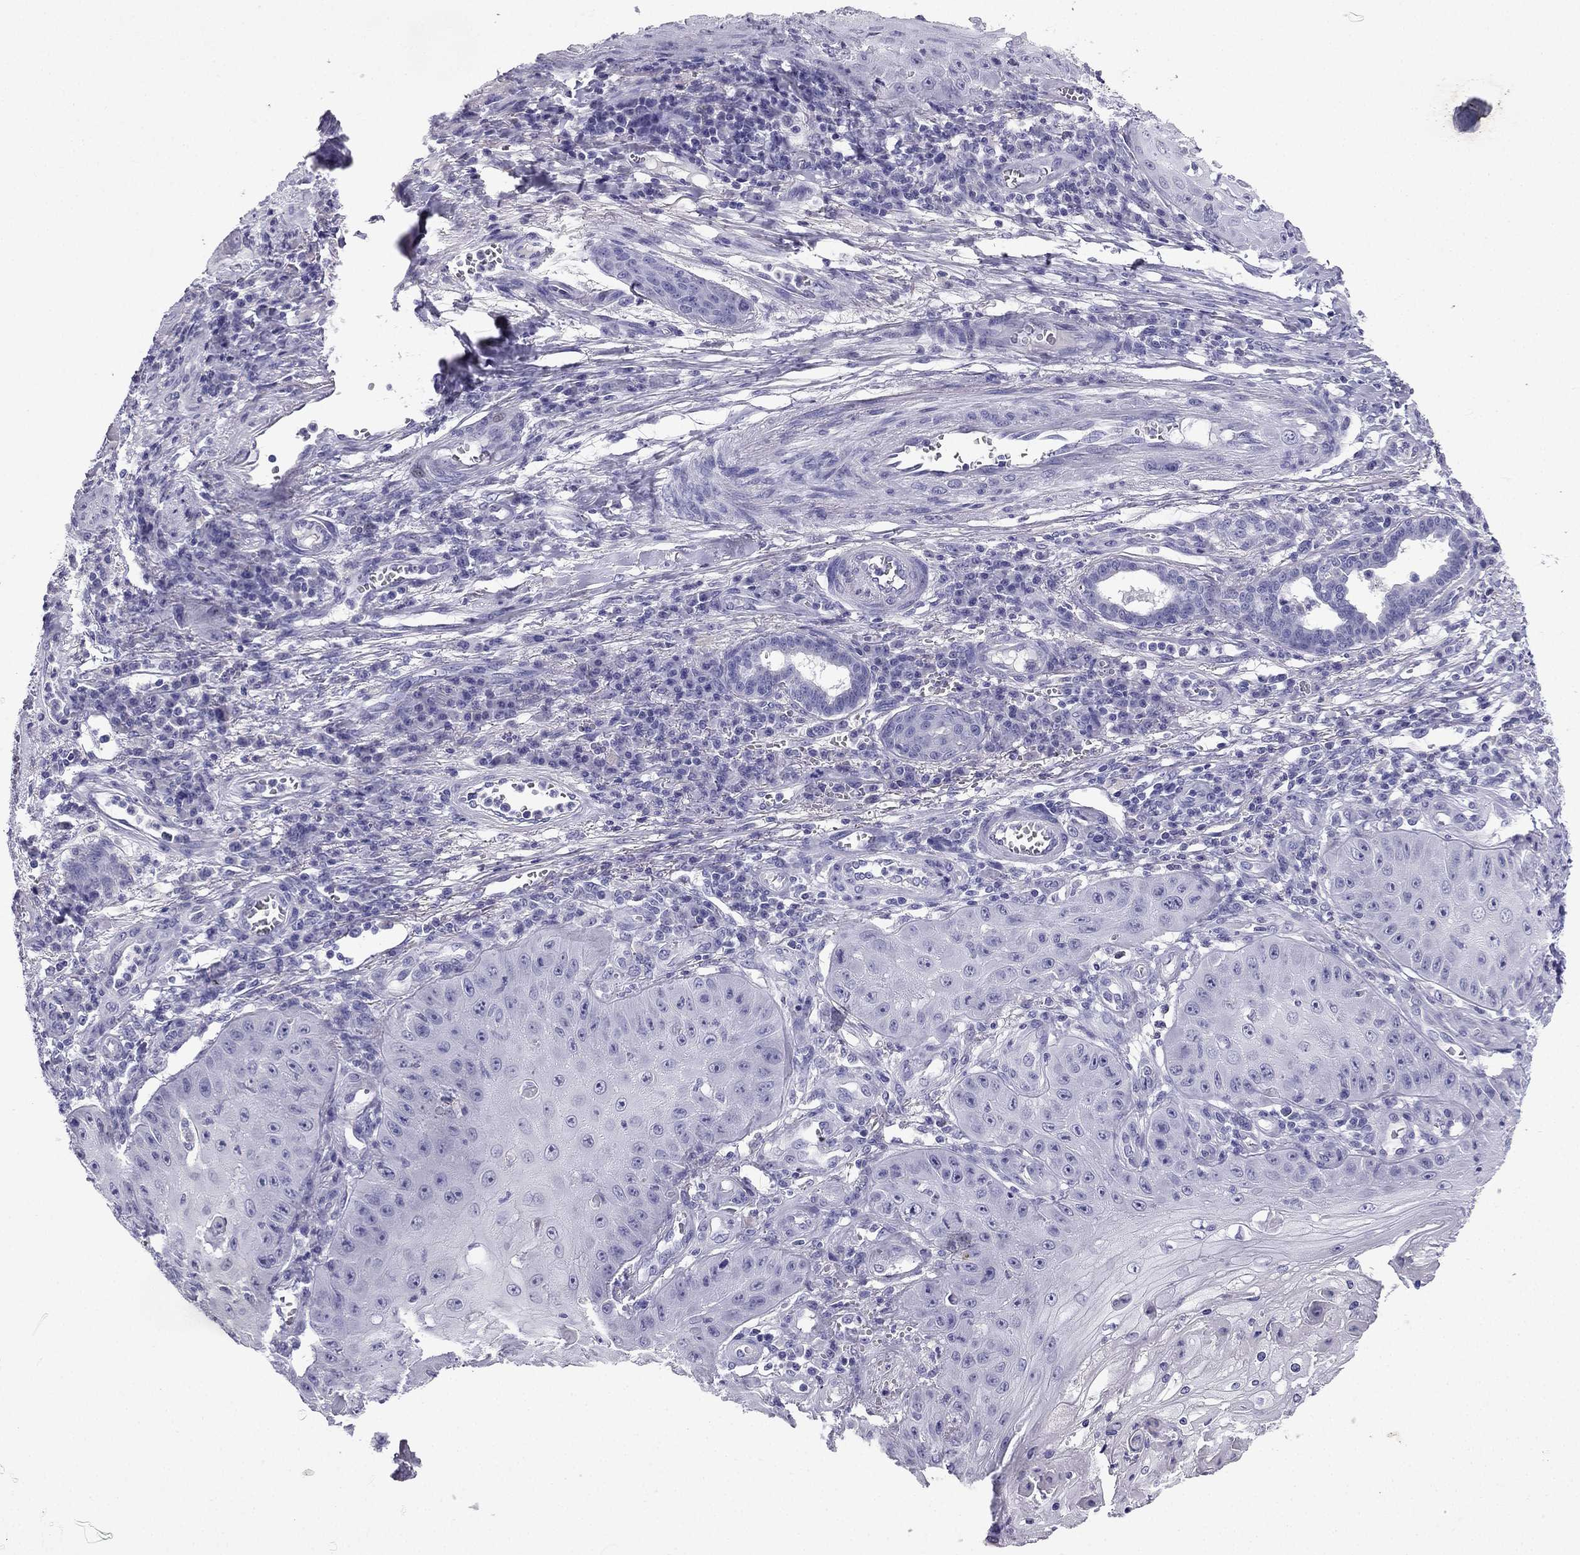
{"staining": {"intensity": "negative", "quantity": "none", "location": "none"}, "tissue": "skin cancer", "cell_type": "Tumor cells", "image_type": "cancer", "snomed": [{"axis": "morphology", "description": "Squamous cell carcinoma, NOS"}, {"axis": "topography", "description": "Skin"}], "caption": "IHC of human squamous cell carcinoma (skin) exhibits no staining in tumor cells.", "gene": "NPTX1", "patient": {"sex": "male", "age": 70}}